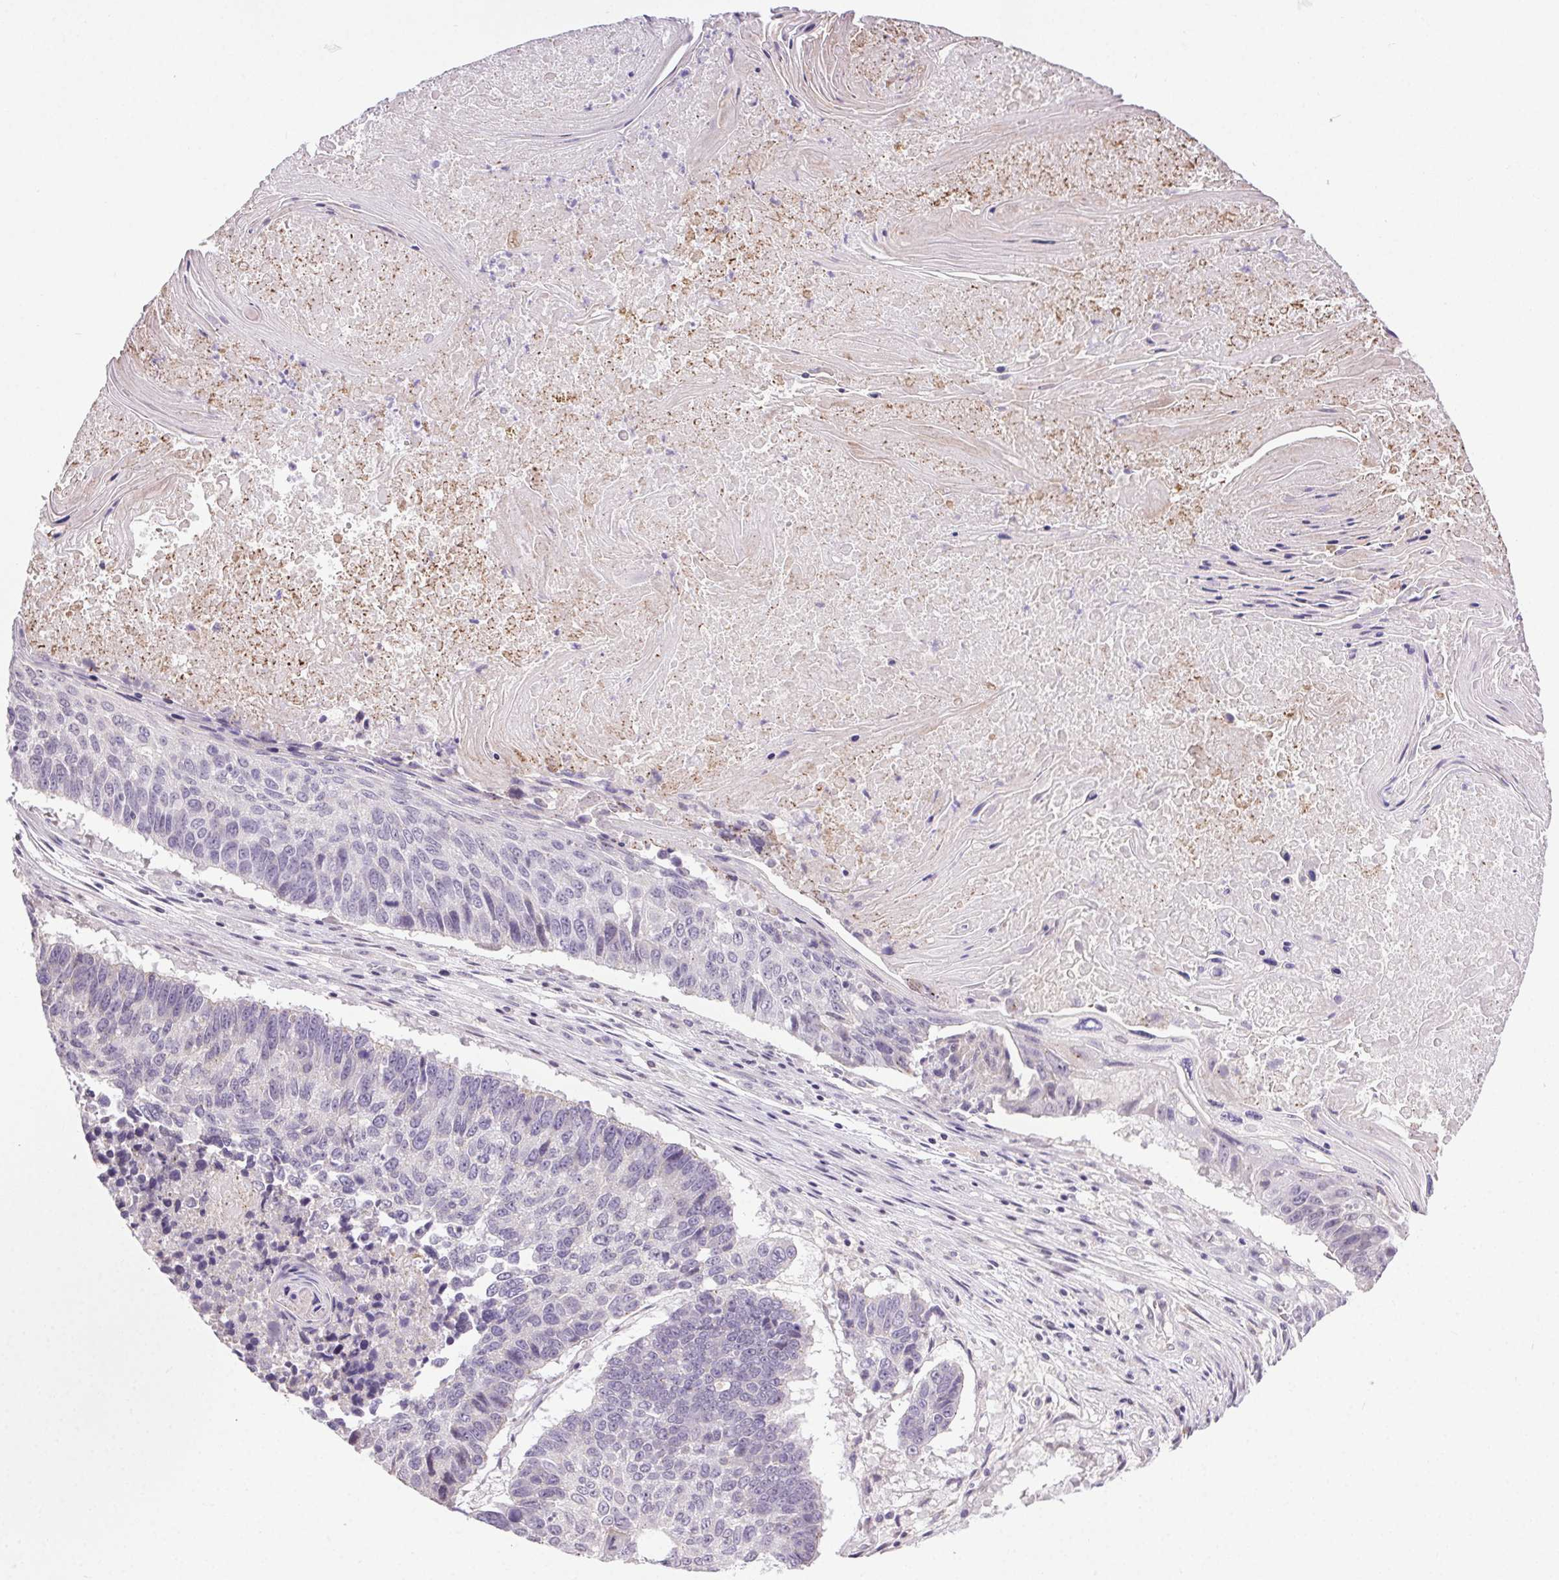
{"staining": {"intensity": "negative", "quantity": "none", "location": "none"}, "tissue": "lung cancer", "cell_type": "Tumor cells", "image_type": "cancer", "snomed": [{"axis": "morphology", "description": "Squamous cell carcinoma, NOS"}, {"axis": "topography", "description": "Lung"}], "caption": "This is an IHC histopathology image of human lung cancer. There is no expression in tumor cells.", "gene": "SYT11", "patient": {"sex": "male", "age": 73}}